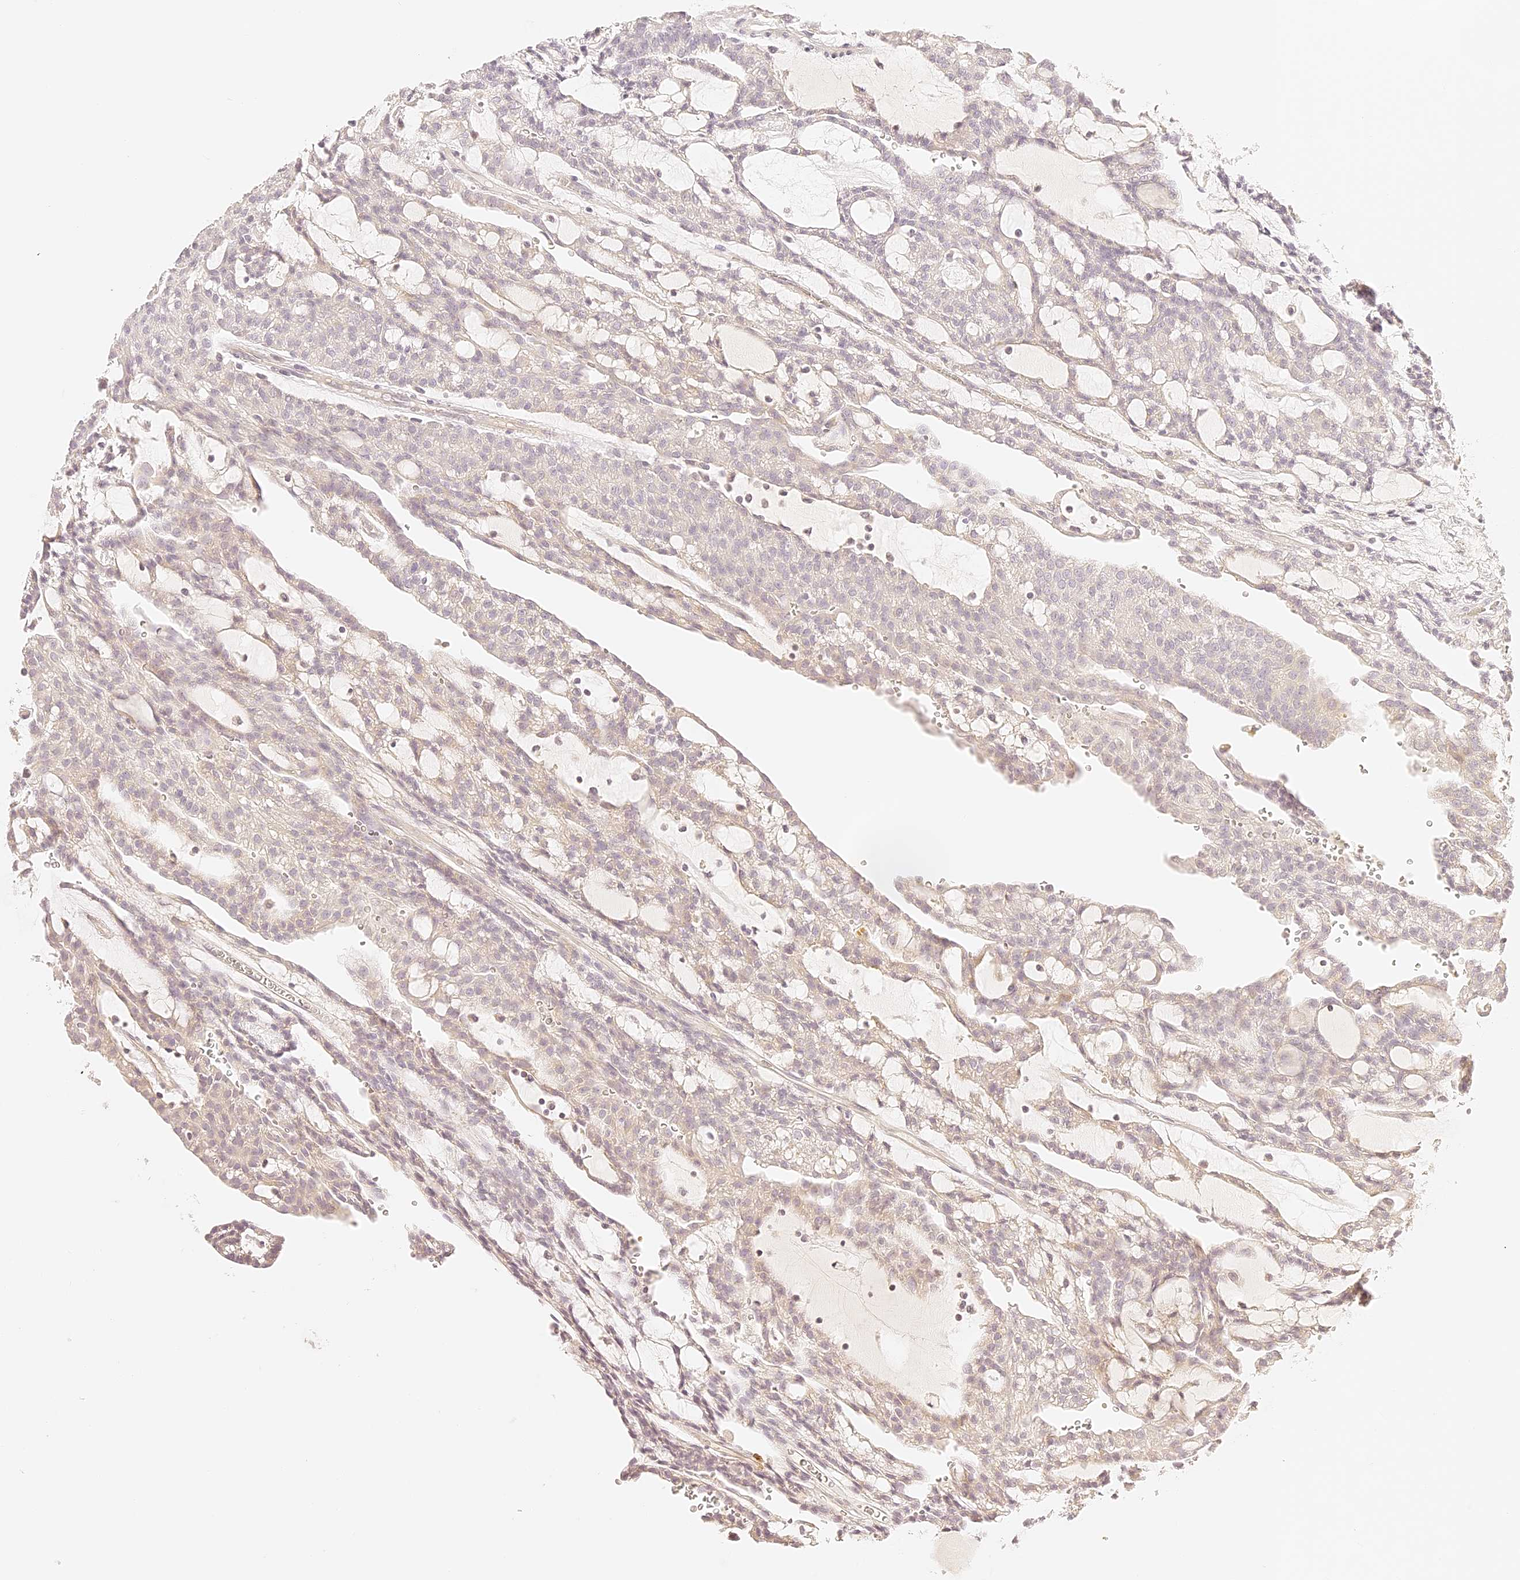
{"staining": {"intensity": "weak", "quantity": "<25%", "location": "cytoplasmic/membranous"}, "tissue": "renal cancer", "cell_type": "Tumor cells", "image_type": "cancer", "snomed": [{"axis": "morphology", "description": "Adenocarcinoma, NOS"}, {"axis": "topography", "description": "Kidney"}], "caption": "A micrograph of human renal cancer is negative for staining in tumor cells.", "gene": "TRIM45", "patient": {"sex": "male", "age": 63}}